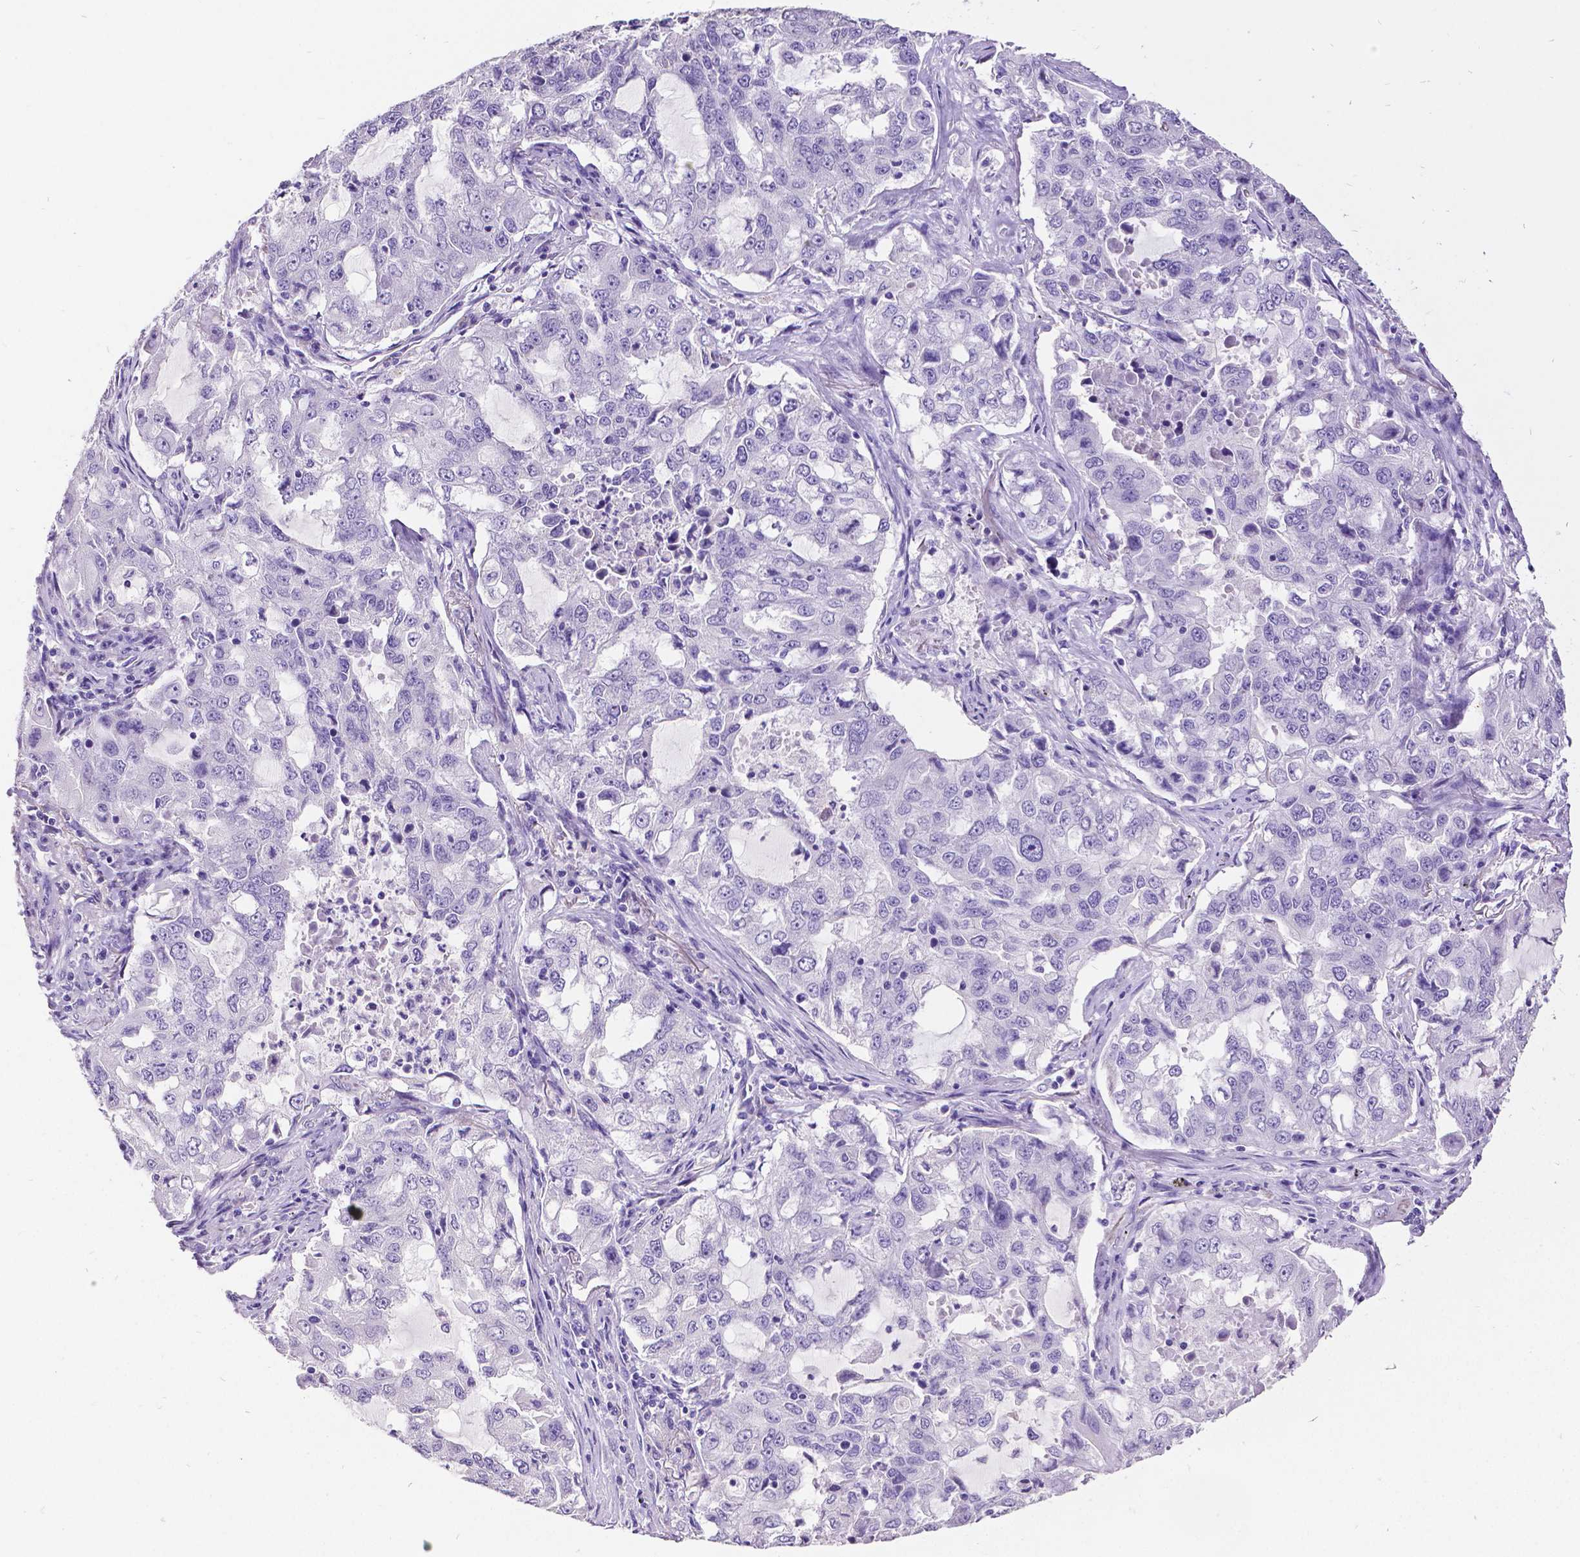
{"staining": {"intensity": "negative", "quantity": "none", "location": "none"}, "tissue": "lung cancer", "cell_type": "Tumor cells", "image_type": "cancer", "snomed": [{"axis": "morphology", "description": "Adenocarcinoma, NOS"}, {"axis": "topography", "description": "Lung"}], "caption": "Lung cancer (adenocarcinoma) was stained to show a protein in brown. There is no significant staining in tumor cells.", "gene": "SATB2", "patient": {"sex": "female", "age": 61}}